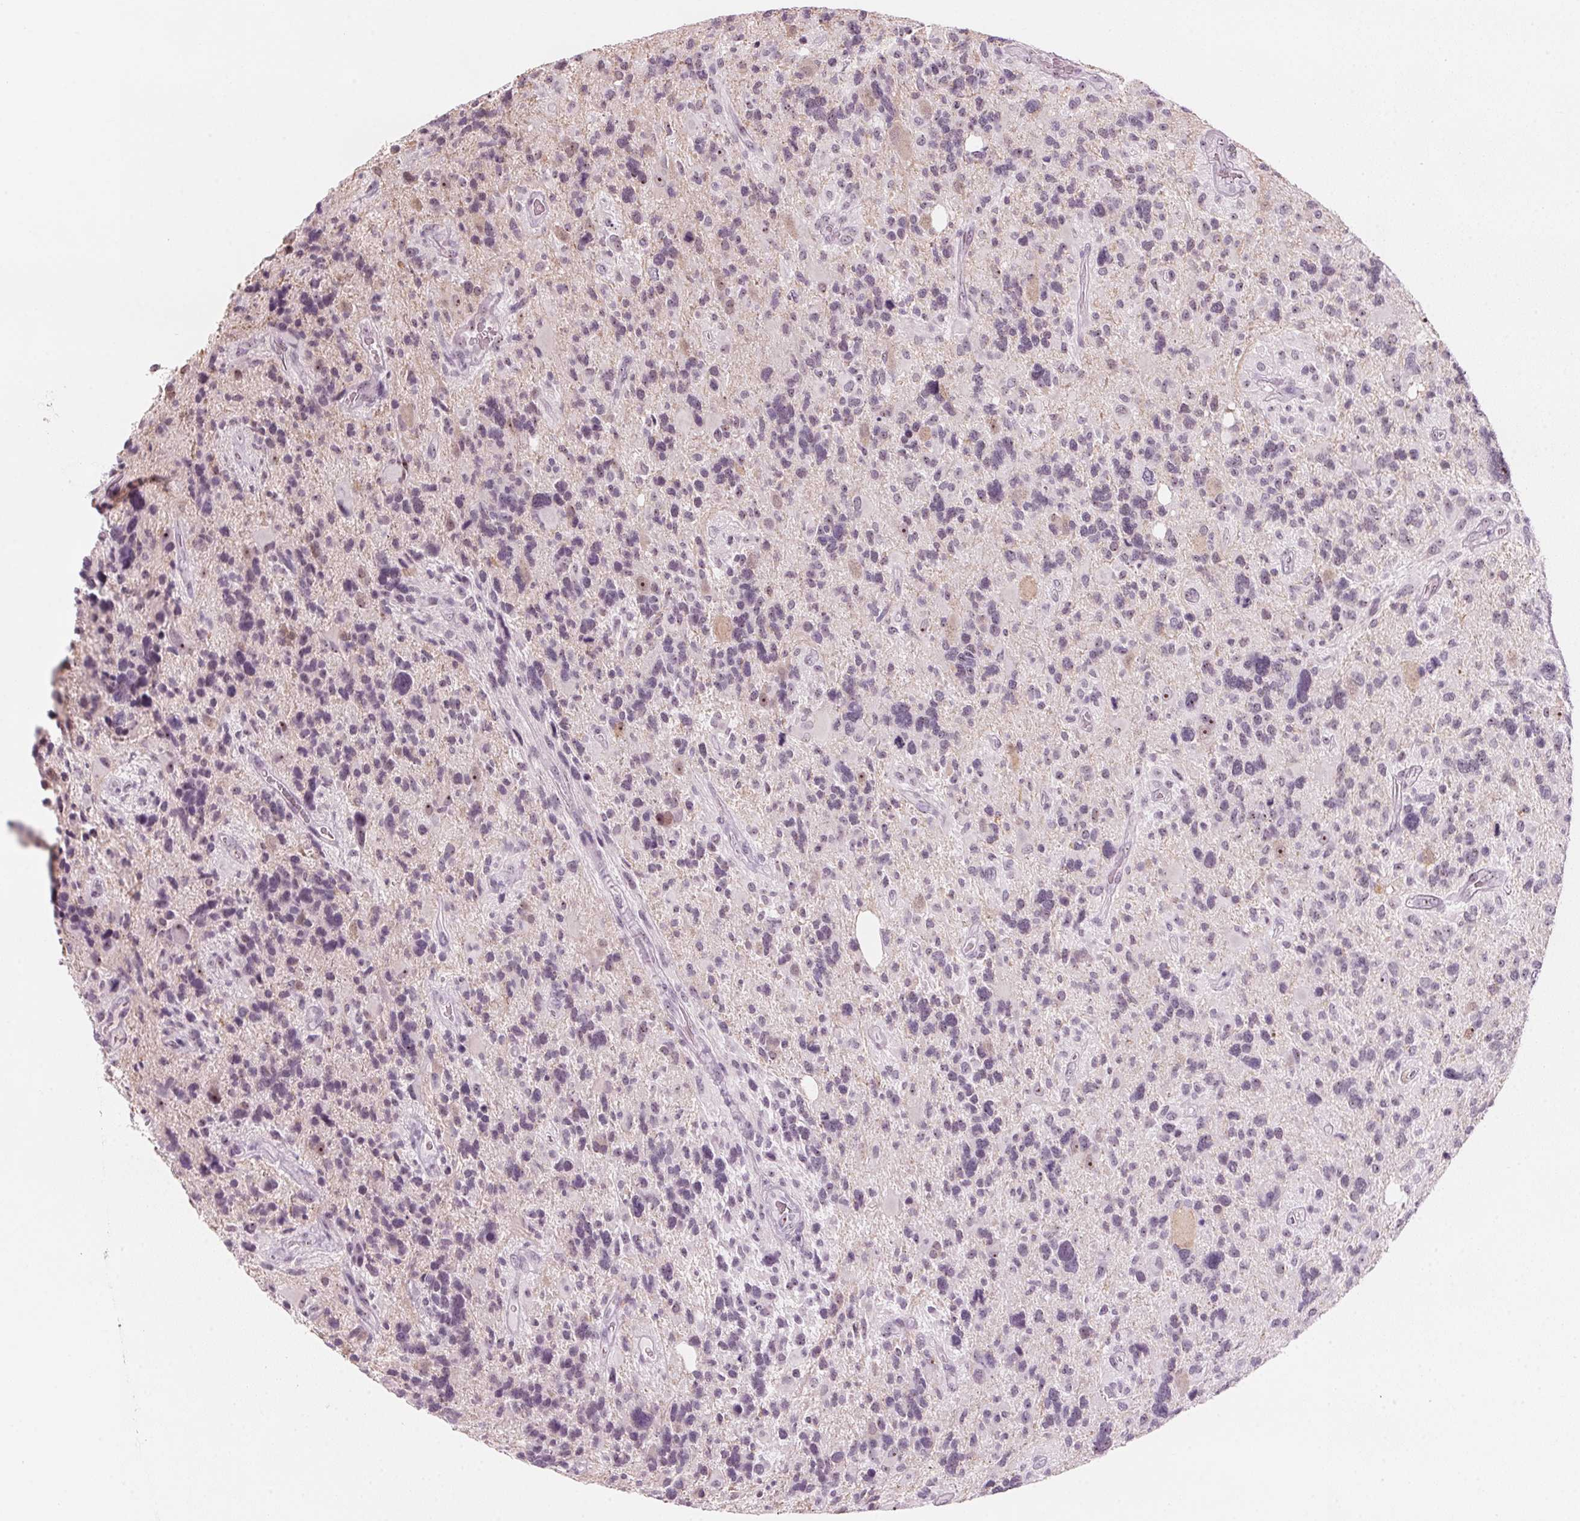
{"staining": {"intensity": "weak", "quantity": "25%-75%", "location": "nuclear"}, "tissue": "glioma", "cell_type": "Tumor cells", "image_type": "cancer", "snomed": [{"axis": "morphology", "description": "Glioma, malignant, High grade"}, {"axis": "topography", "description": "Brain"}], "caption": "High-grade glioma (malignant) stained for a protein (brown) shows weak nuclear positive staining in approximately 25%-75% of tumor cells.", "gene": "DNTTIP2", "patient": {"sex": "male", "age": 49}}